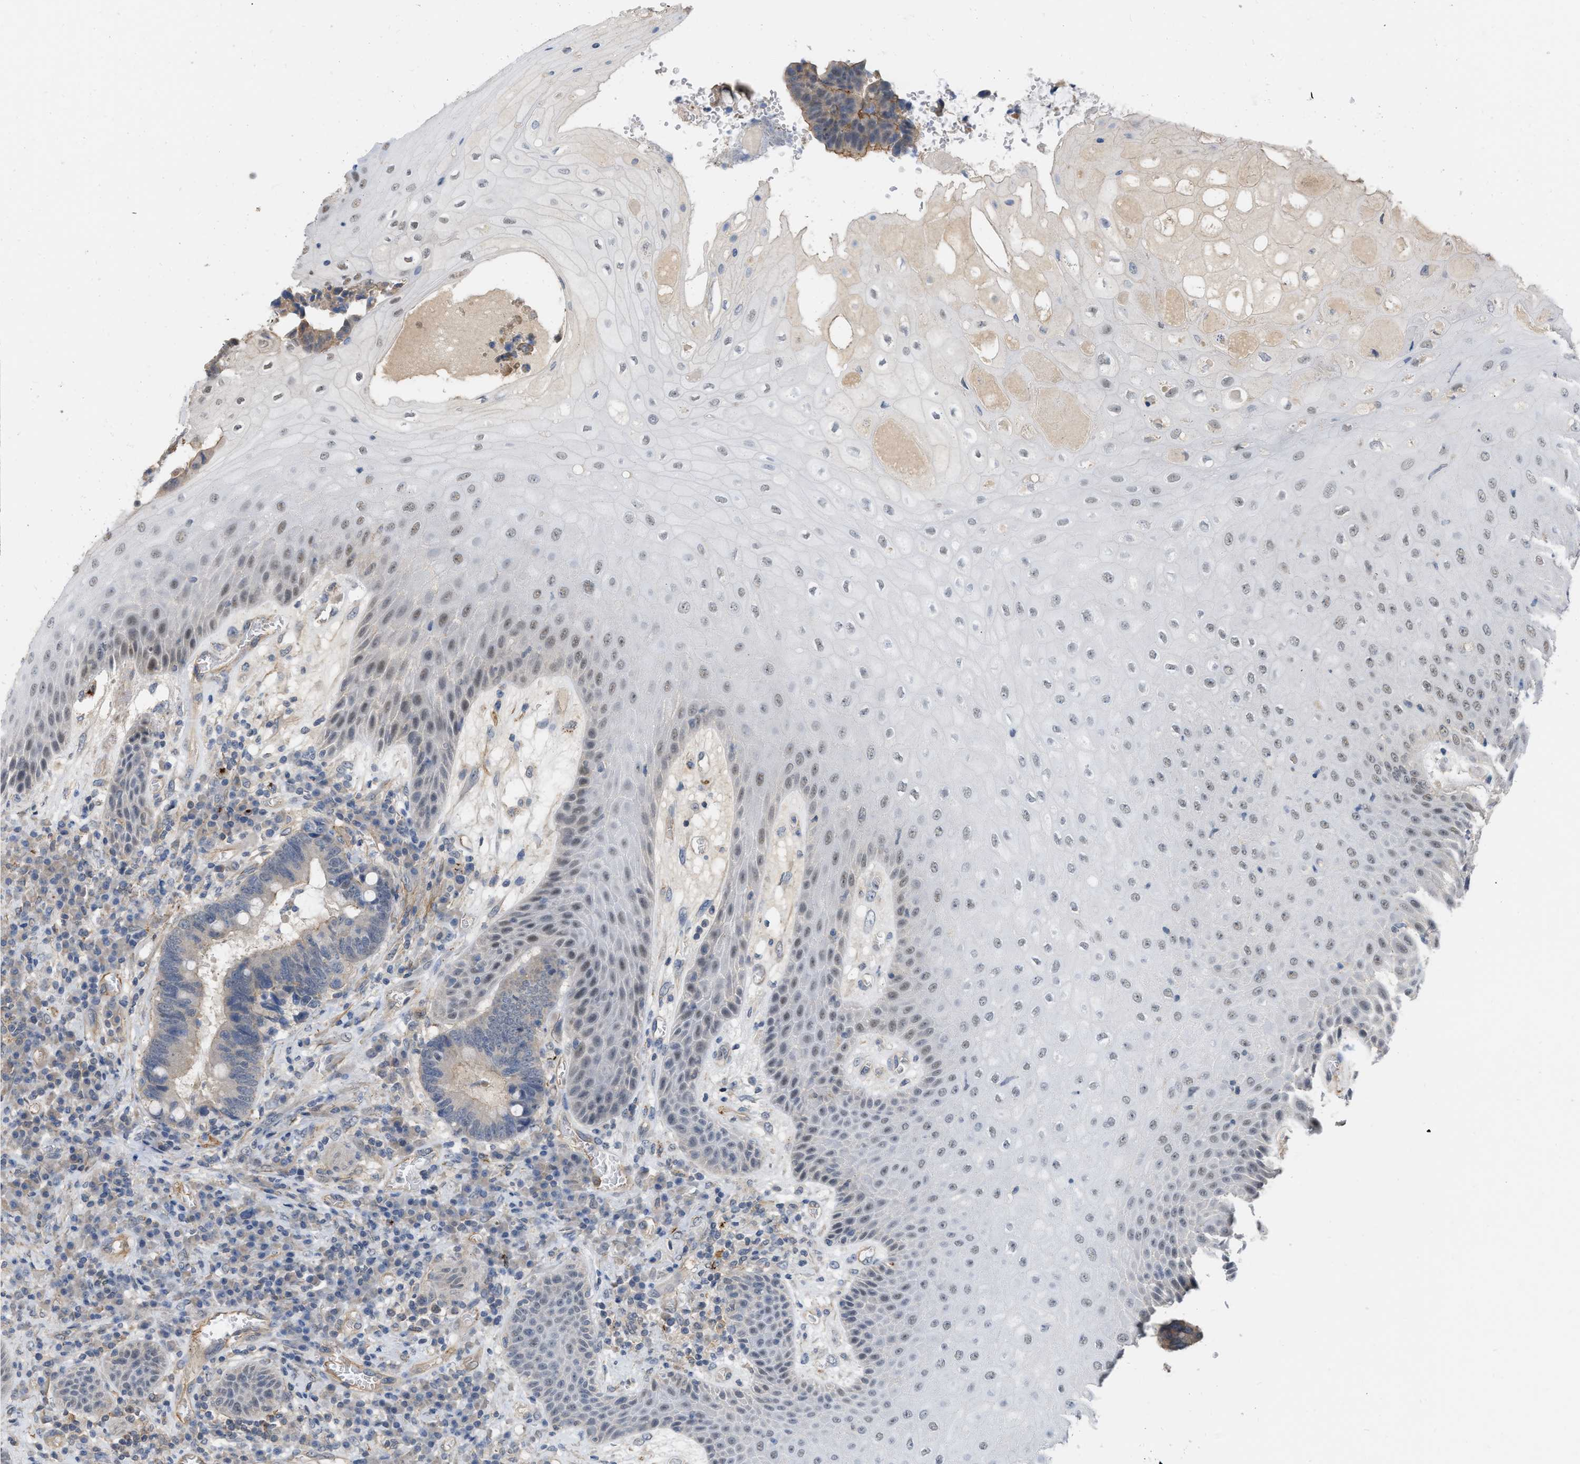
{"staining": {"intensity": "negative", "quantity": "none", "location": "none"}, "tissue": "colorectal cancer", "cell_type": "Tumor cells", "image_type": "cancer", "snomed": [{"axis": "morphology", "description": "Adenocarcinoma, NOS"}, {"axis": "topography", "description": "Rectum"}, {"axis": "topography", "description": "Anal"}], "caption": "Photomicrograph shows no significant protein expression in tumor cells of adenocarcinoma (colorectal).", "gene": "NAPEPLD", "patient": {"sex": "female", "age": 89}}